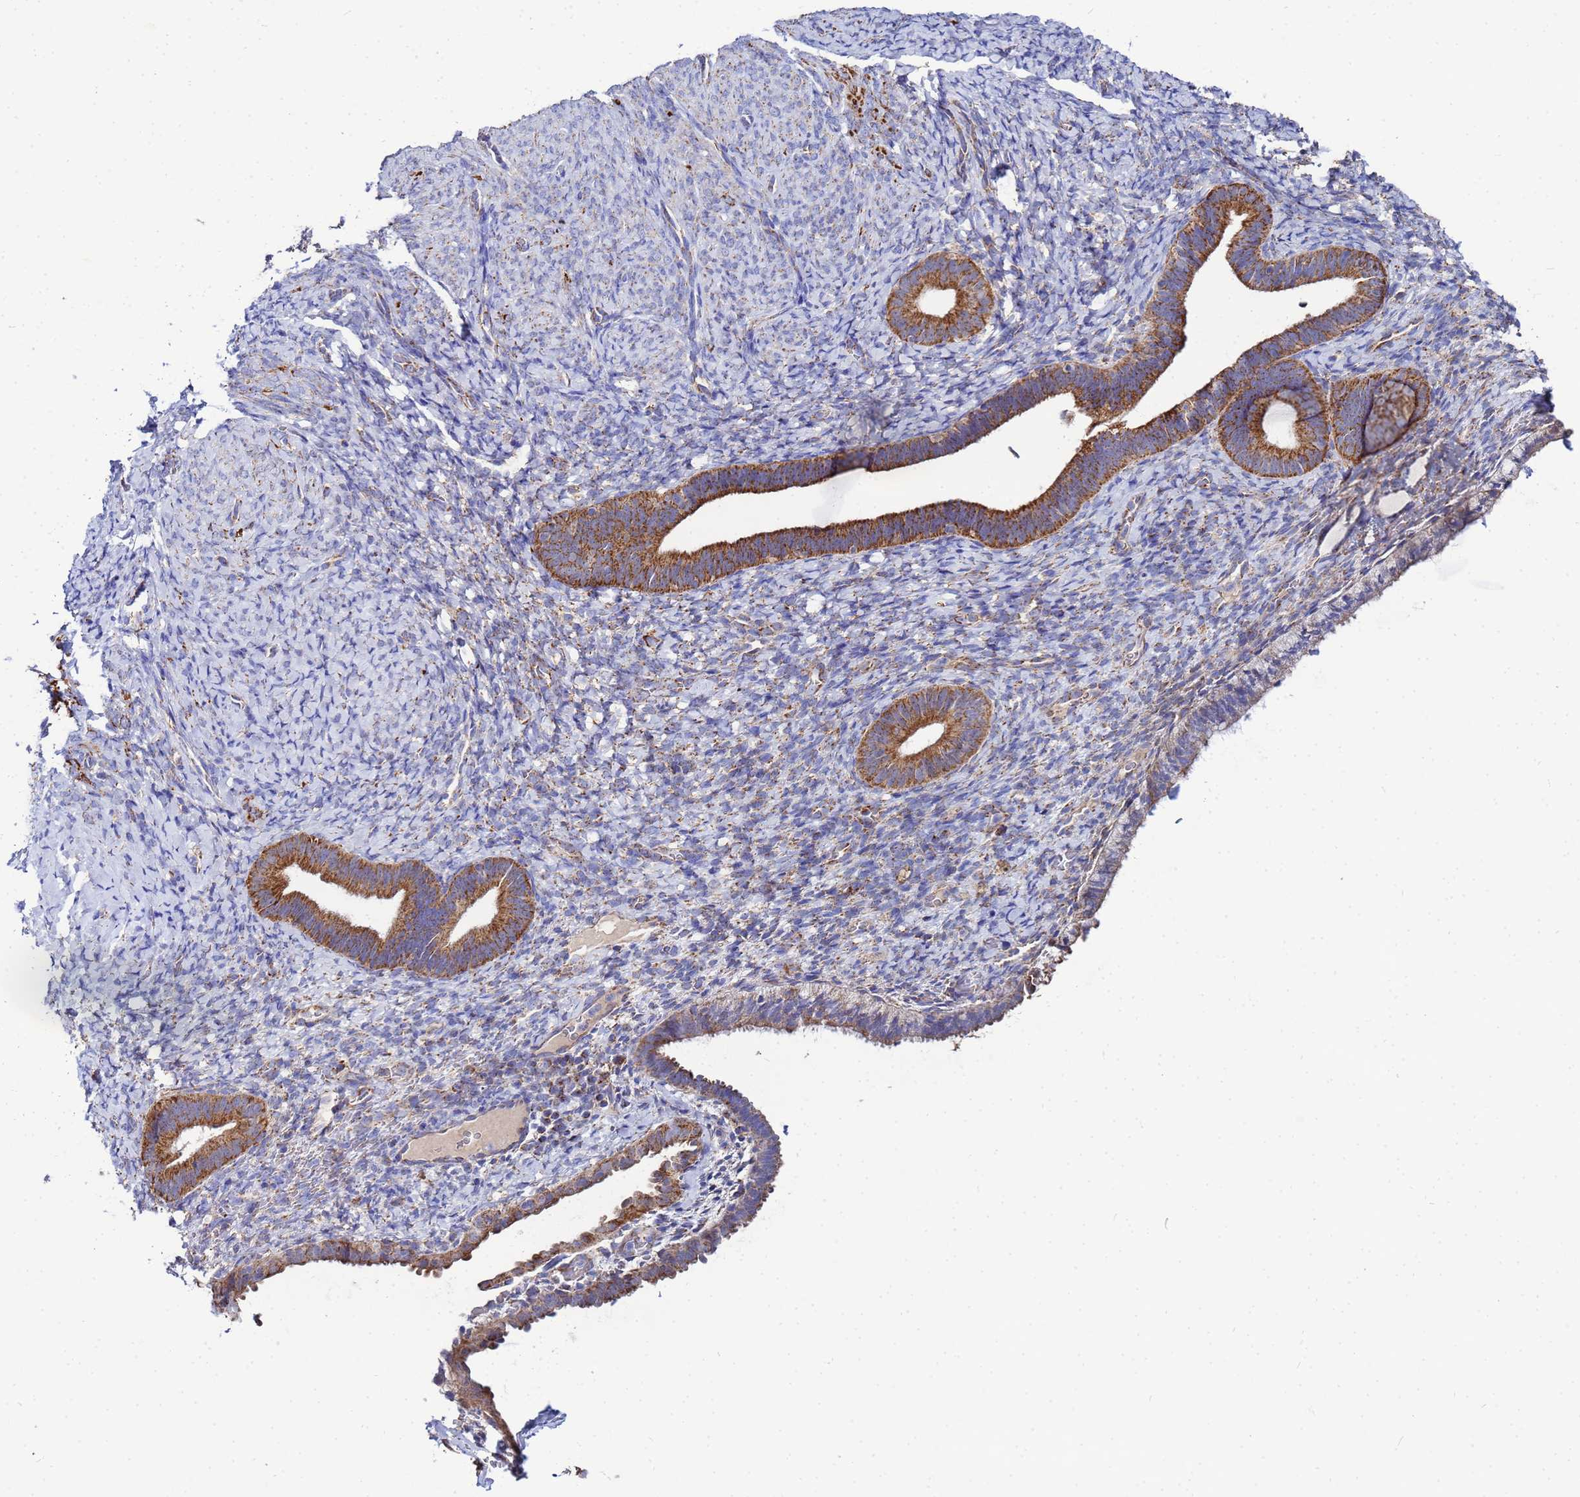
{"staining": {"intensity": "weak", "quantity": "<25%", "location": "cytoplasmic/membranous"}, "tissue": "endometrium", "cell_type": "Cells in endometrial stroma", "image_type": "normal", "snomed": [{"axis": "morphology", "description": "Normal tissue, NOS"}, {"axis": "topography", "description": "Endometrium"}], "caption": "IHC micrograph of normal endometrium stained for a protein (brown), which shows no staining in cells in endometrial stroma.", "gene": "FAHD2A", "patient": {"sex": "female", "age": 65}}